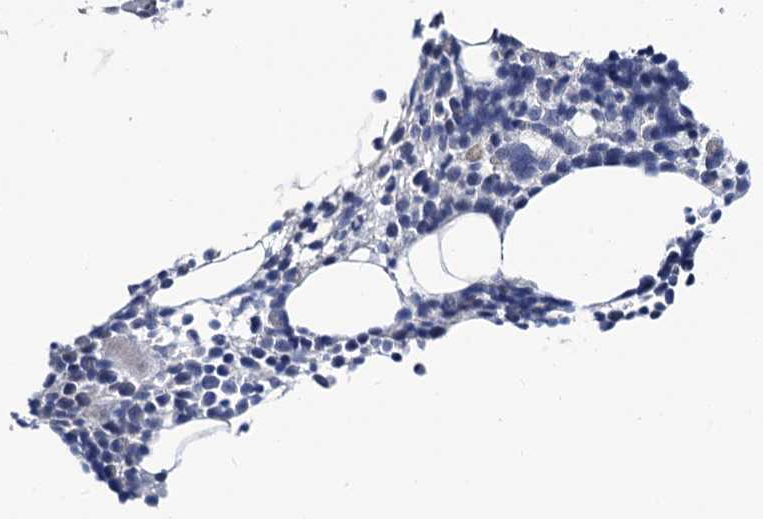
{"staining": {"intensity": "weak", "quantity": "<25%", "location": "nuclear"}, "tissue": "bone marrow", "cell_type": "Hematopoietic cells", "image_type": "normal", "snomed": [{"axis": "morphology", "description": "Normal tissue, NOS"}, {"axis": "morphology", "description": "Inflammation, NOS"}, {"axis": "topography", "description": "Bone marrow"}], "caption": "DAB (3,3'-diaminobenzidine) immunohistochemical staining of unremarkable bone marrow shows no significant expression in hematopoietic cells. (DAB immunohistochemistry visualized using brightfield microscopy, high magnification).", "gene": "SLC7A10", "patient": {"sex": "female", "age": 77}}